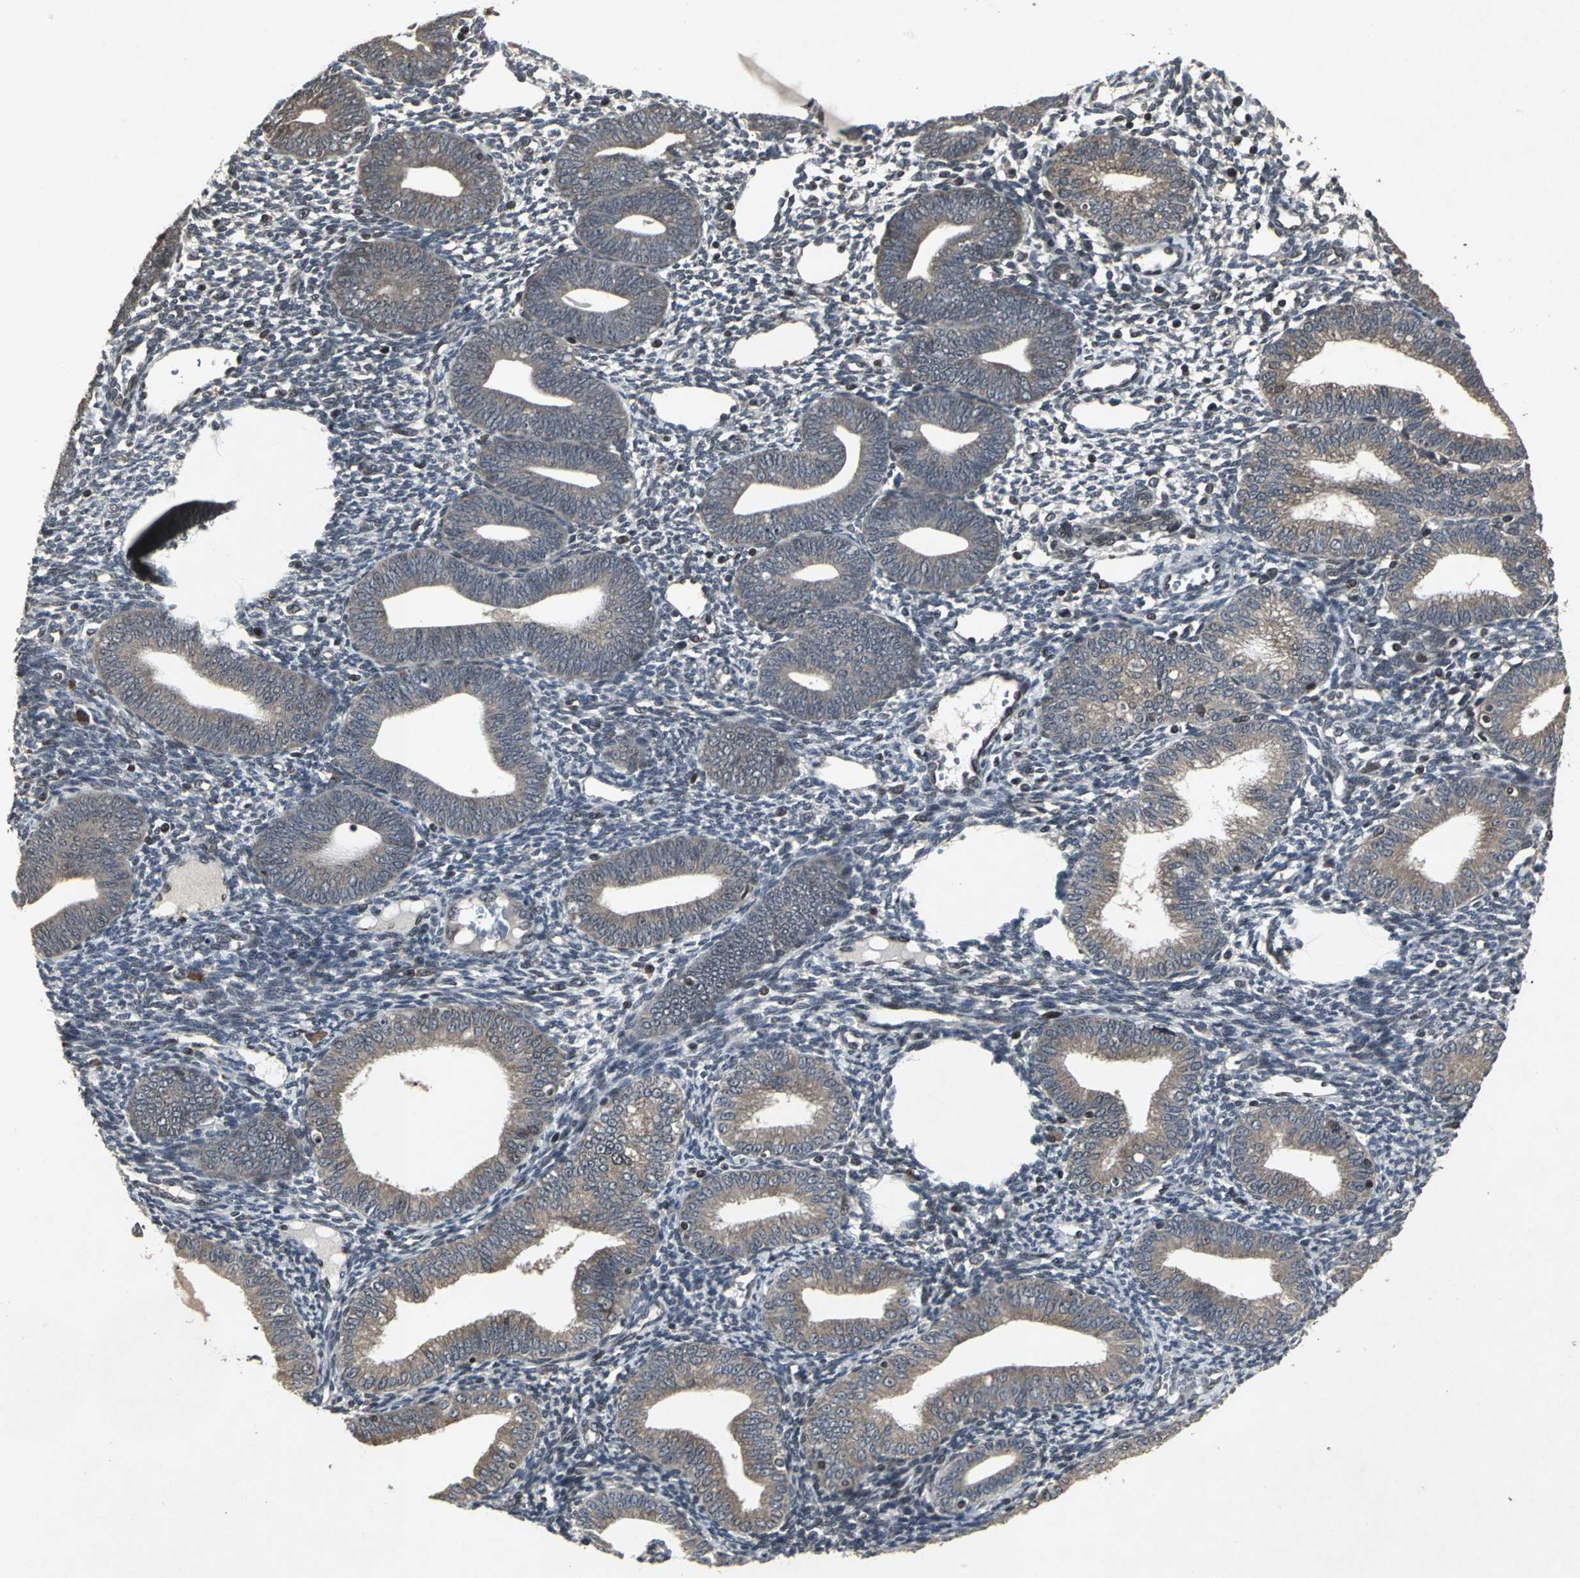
{"staining": {"intensity": "strong", "quantity": ">75%", "location": "cytoplasmic/membranous,nuclear"}, "tissue": "endometrium", "cell_type": "Cells in endometrial stroma", "image_type": "normal", "snomed": [{"axis": "morphology", "description": "Normal tissue, NOS"}, {"axis": "topography", "description": "Endometrium"}], "caption": "This is a micrograph of IHC staining of benign endometrium, which shows strong positivity in the cytoplasmic/membranous,nuclear of cells in endometrial stroma.", "gene": "SH2B3", "patient": {"sex": "female", "age": 61}}